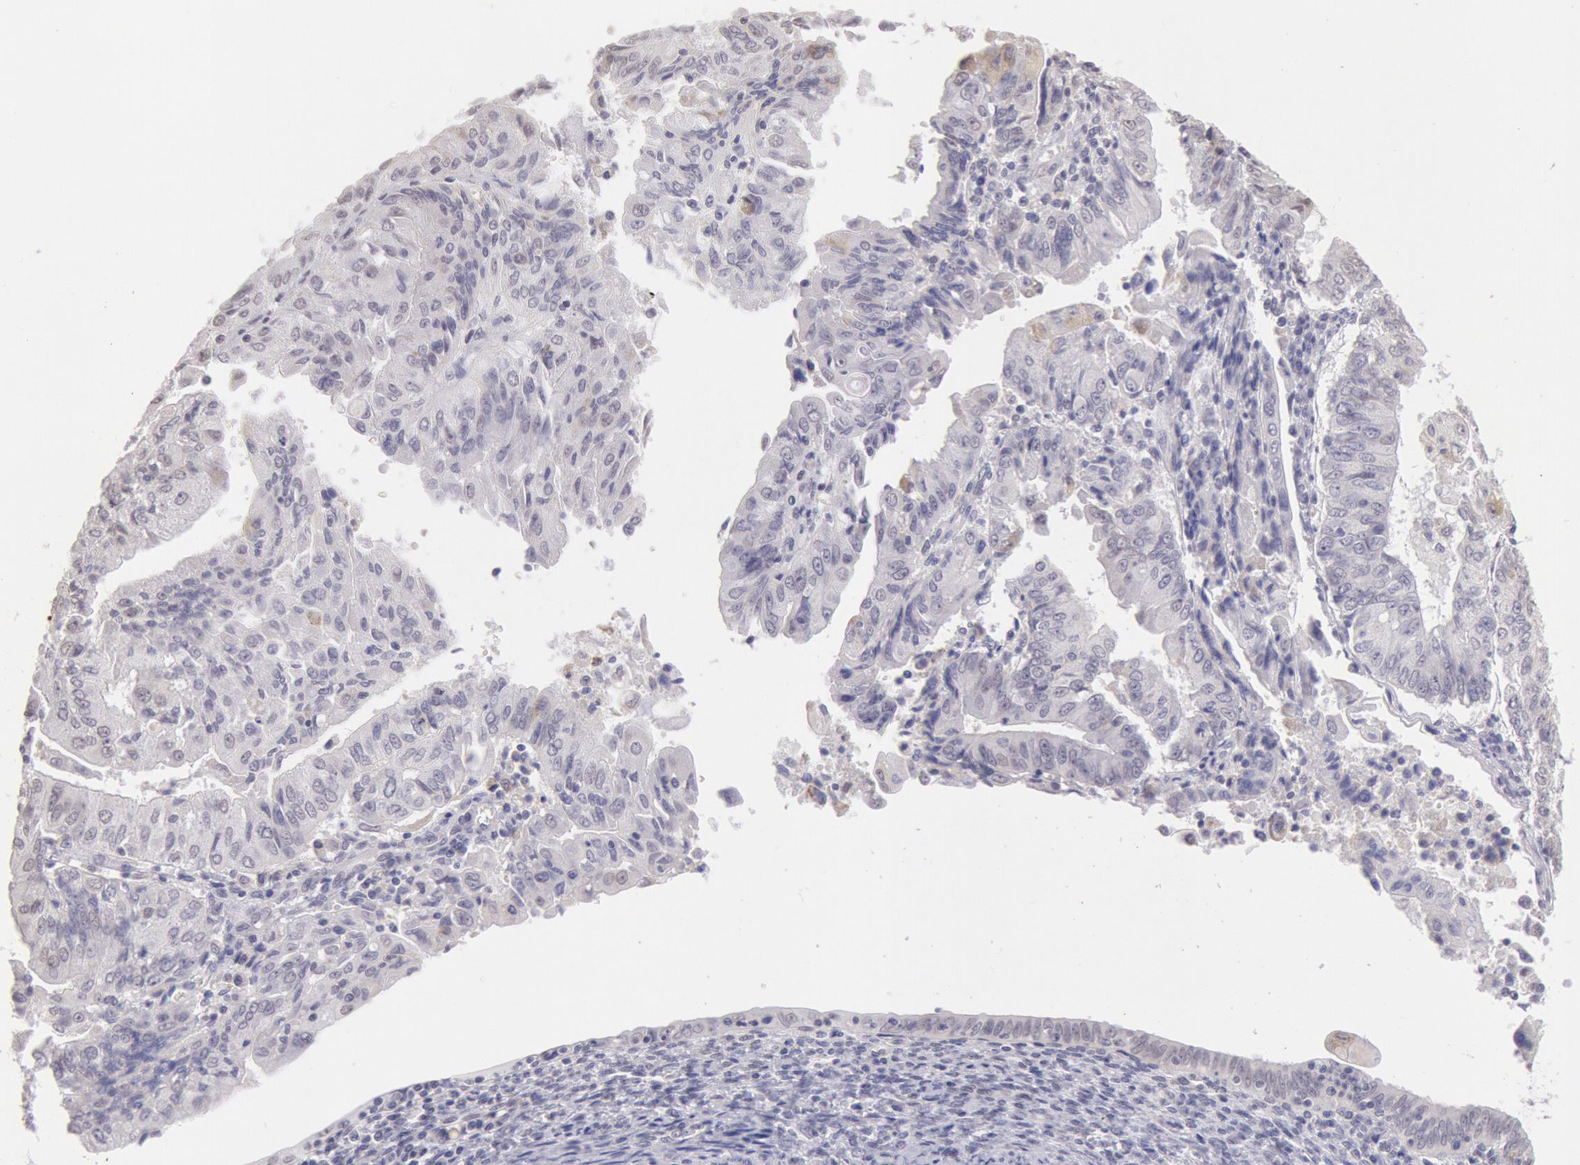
{"staining": {"intensity": "weak", "quantity": "25%-75%", "location": "cytoplasmic/membranous"}, "tissue": "endometrial cancer", "cell_type": "Tumor cells", "image_type": "cancer", "snomed": [{"axis": "morphology", "description": "Adenocarcinoma, NOS"}, {"axis": "topography", "description": "Endometrium"}], "caption": "Protein staining reveals weak cytoplasmic/membranous positivity in approximately 25%-75% of tumor cells in endometrial adenocarcinoma.", "gene": "FRMD6", "patient": {"sex": "female", "age": 75}}